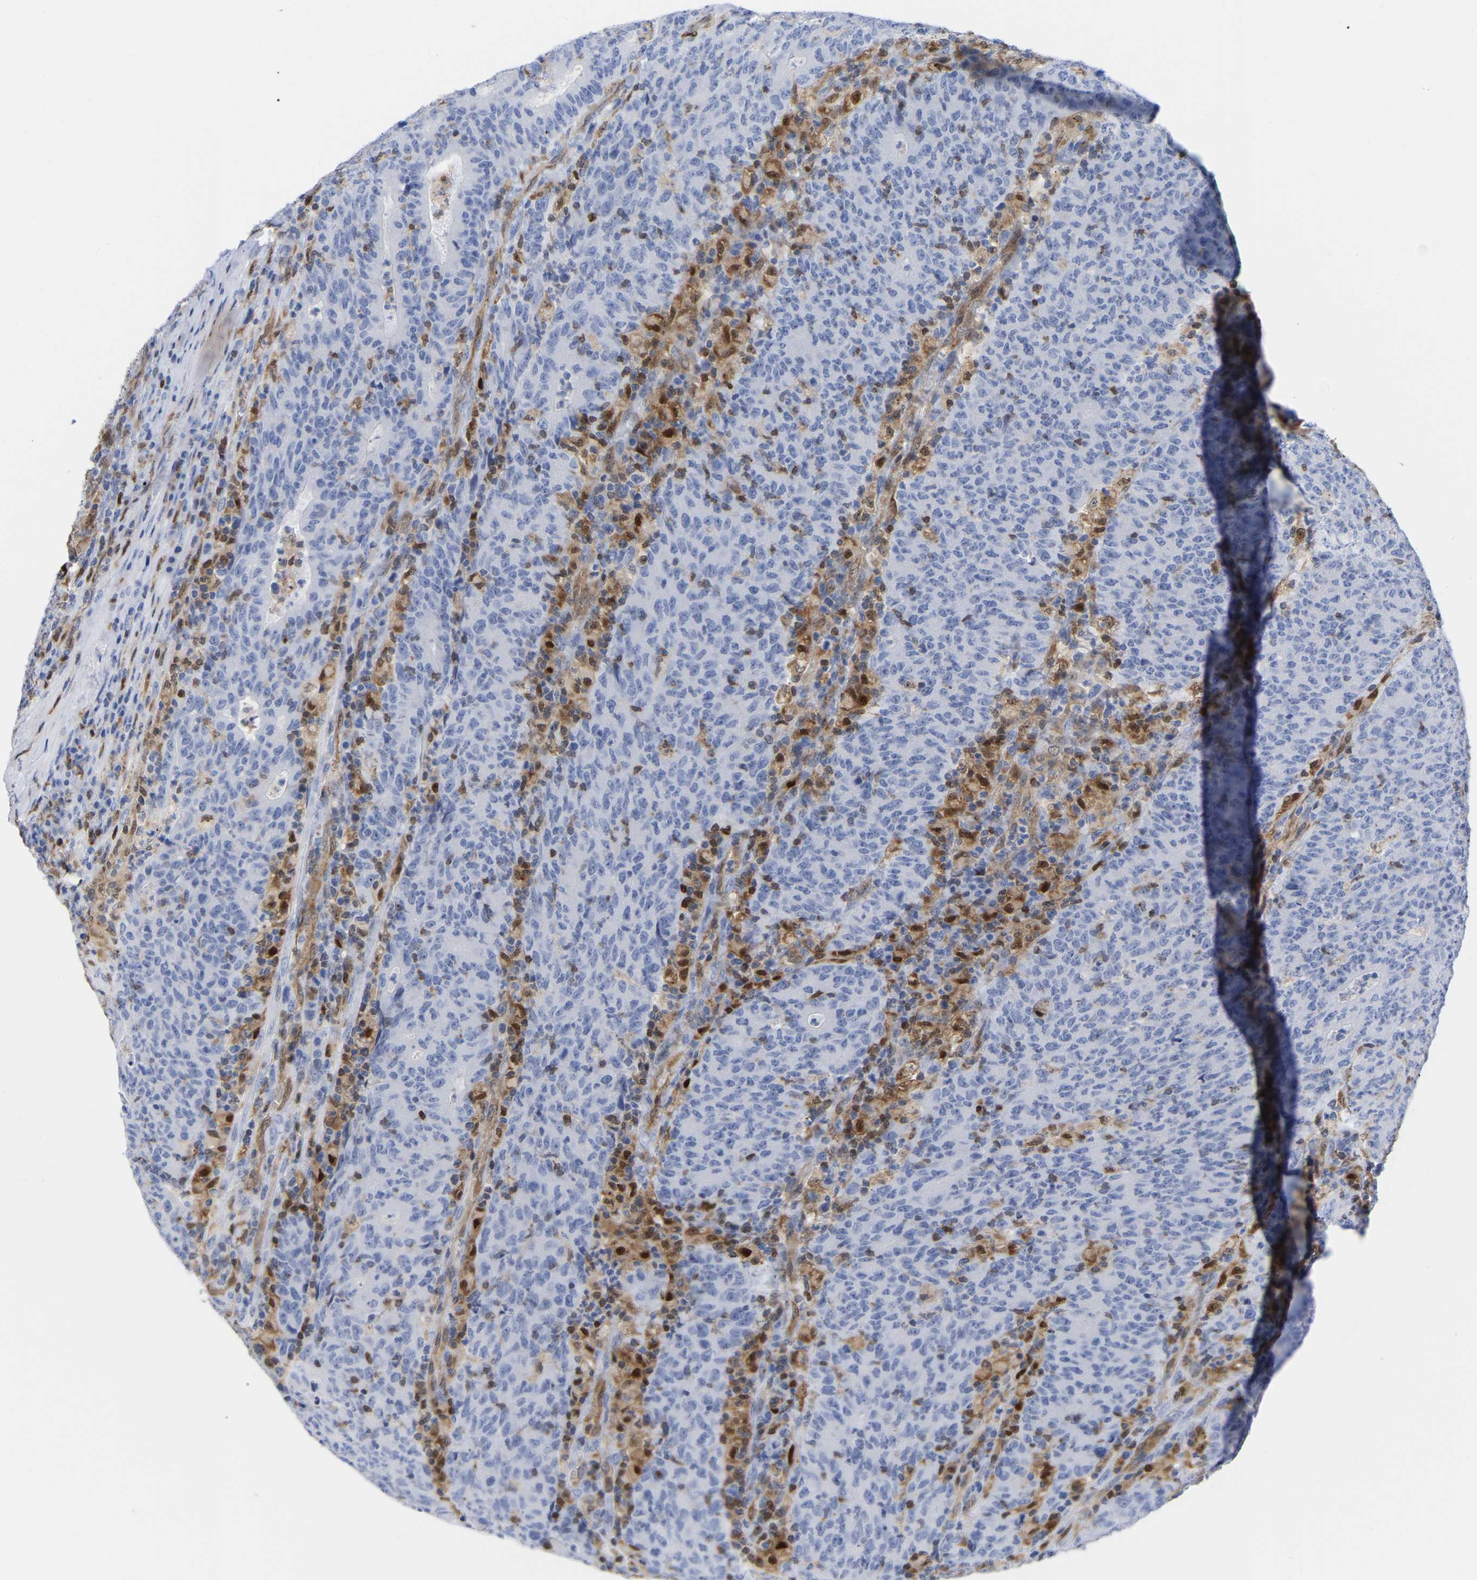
{"staining": {"intensity": "negative", "quantity": "none", "location": "none"}, "tissue": "colorectal cancer", "cell_type": "Tumor cells", "image_type": "cancer", "snomed": [{"axis": "morphology", "description": "Adenocarcinoma, NOS"}, {"axis": "topography", "description": "Colon"}], "caption": "Adenocarcinoma (colorectal) was stained to show a protein in brown. There is no significant expression in tumor cells.", "gene": "GIMAP4", "patient": {"sex": "female", "age": 75}}